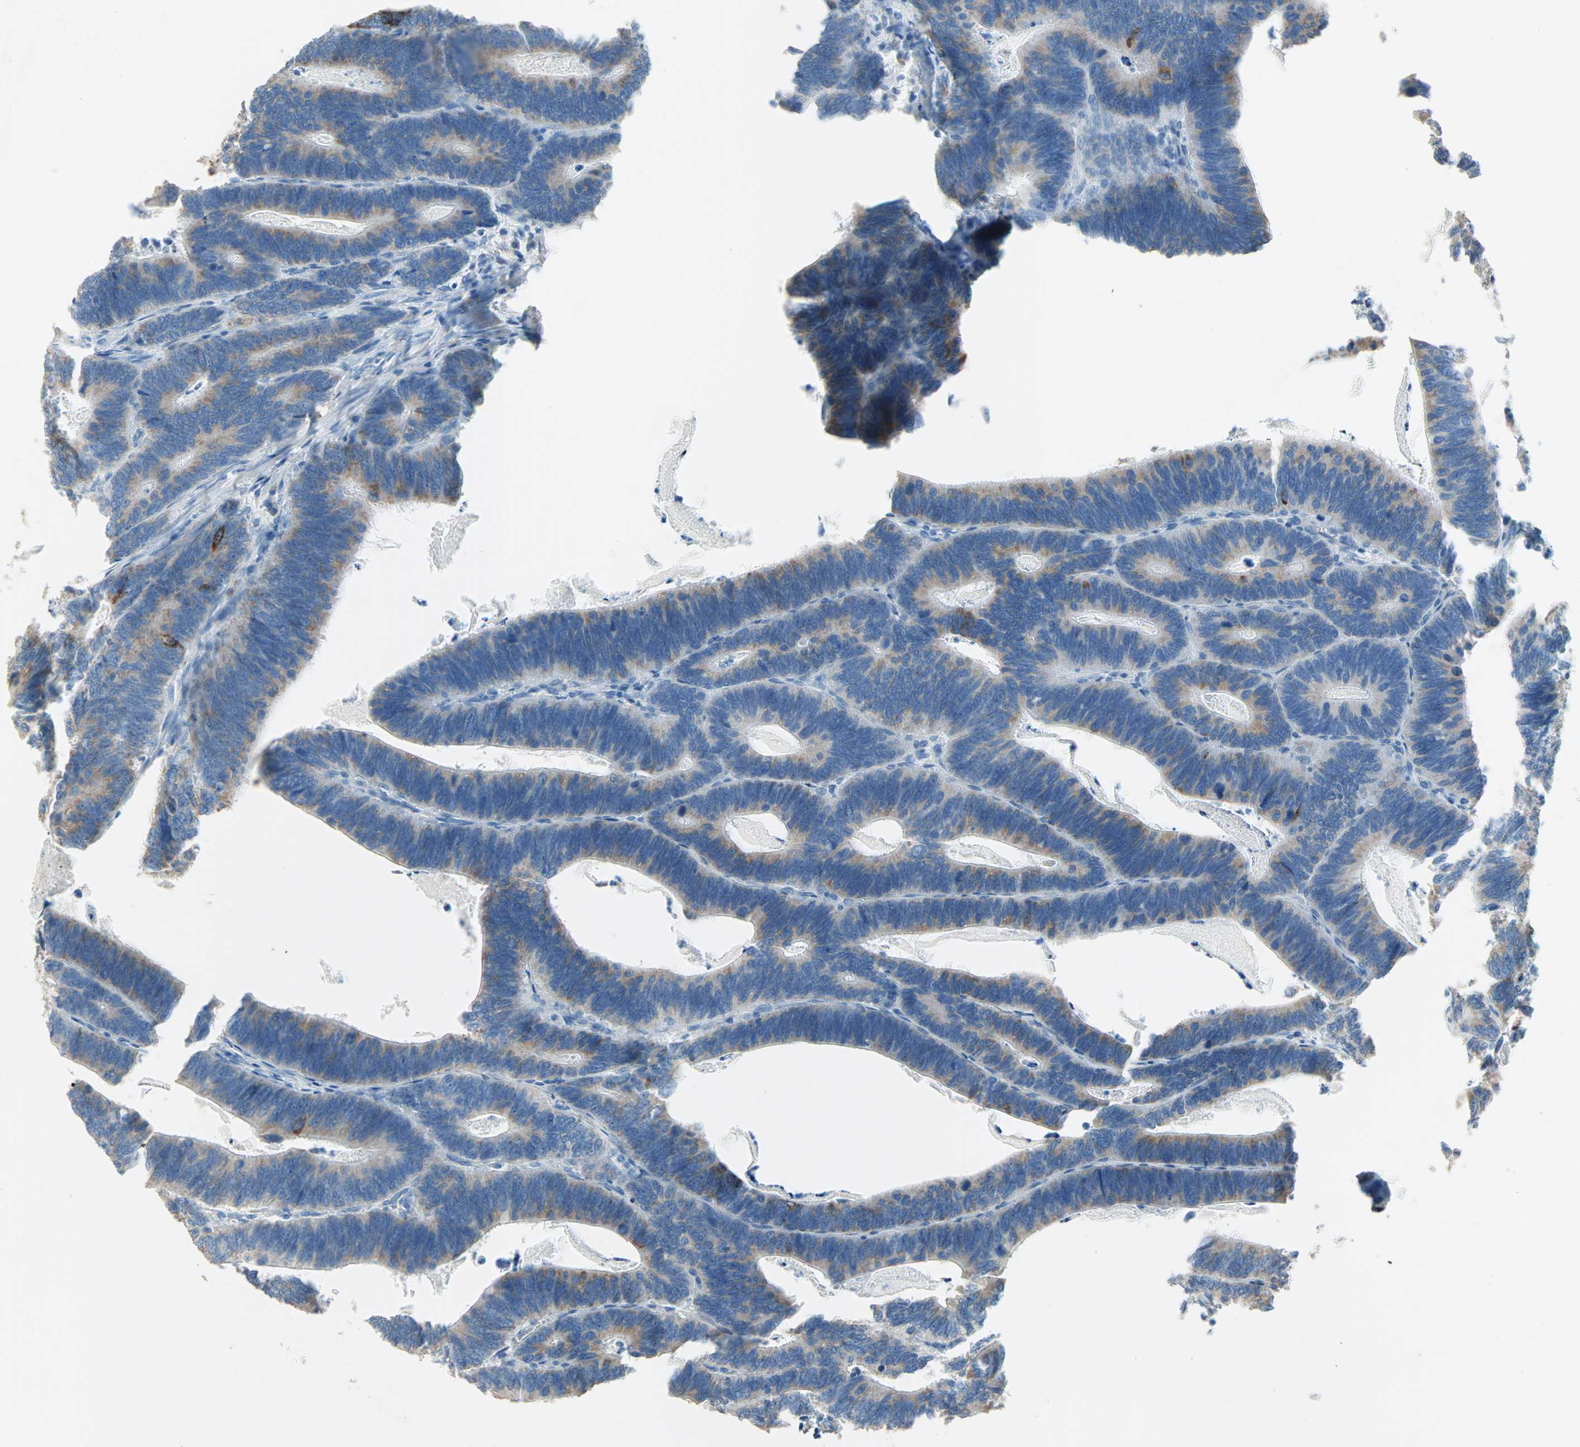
{"staining": {"intensity": "weak", "quantity": "25%-75%", "location": "cytoplasmic/membranous"}, "tissue": "colorectal cancer", "cell_type": "Tumor cells", "image_type": "cancer", "snomed": [{"axis": "morphology", "description": "Adenocarcinoma, NOS"}, {"axis": "topography", "description": "Colon"}], "caption": "Weak cytoplasmic/membranous staining is appreciated in about 25%-75% of tumor cells in colorectal adenocarcinoma.", "gene": "ACVRL1", "patient": {"sex": "male", "age": 72}}